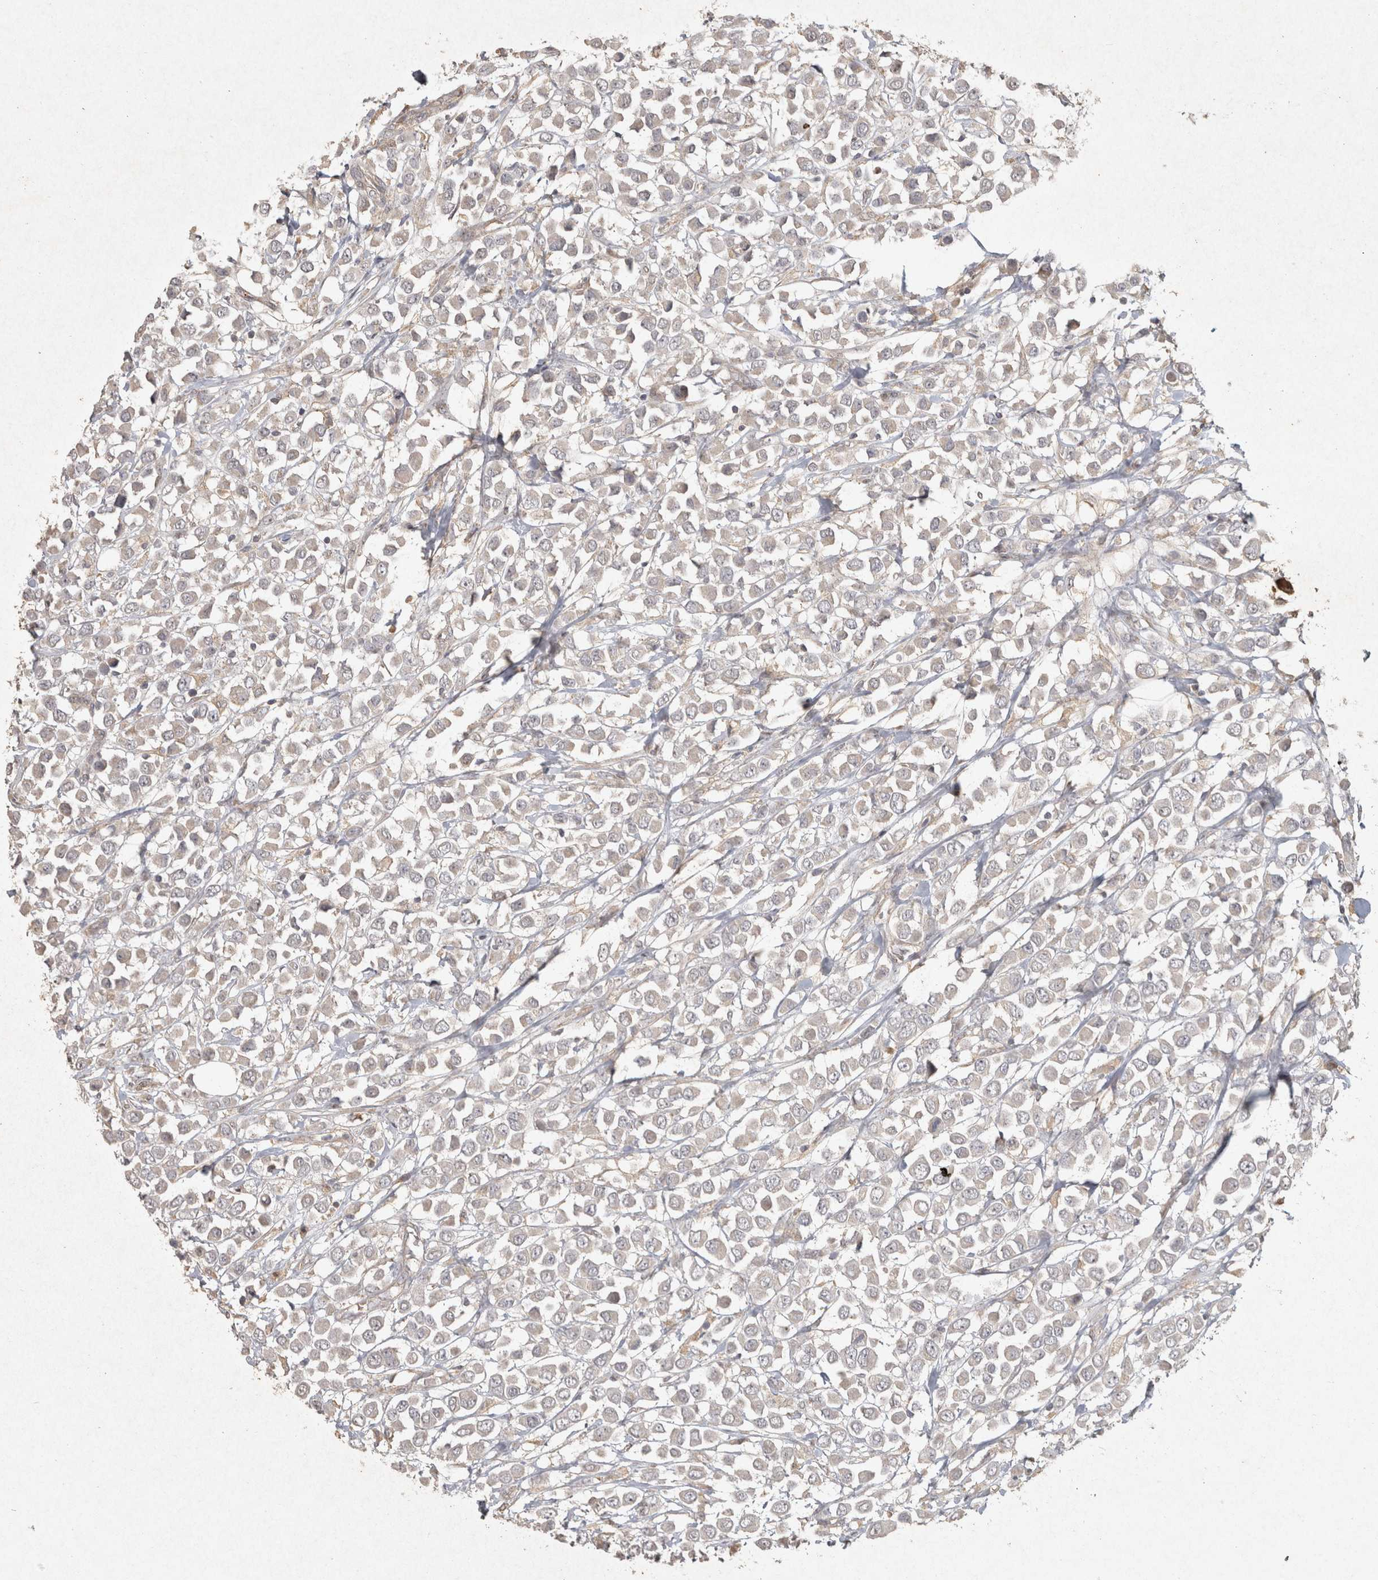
{"staining": {"intensity": "weak", "quantity": "<25%", "location": "cytoplasmic/membranous"}, "tissue": "breast cancer", "cell_type": "Tumor cells", "image_type": "cancer", "snomed": [{"axis": "morphology", "description": "Duct carcinoma"}, {"axis": "topography", "description": "Breast"}], "caption": "IHC of breast cancer (infiltrating ductal carcinoma) reveals no positivity in tumor cells. The staining was performed using DAB to visualize the protein expression in brown, while the nuclei were stained in blue with hematoxylin (Magnification: 20x).", "gene": "OSTN", "patient": {"sex": "female", "age": 61}}